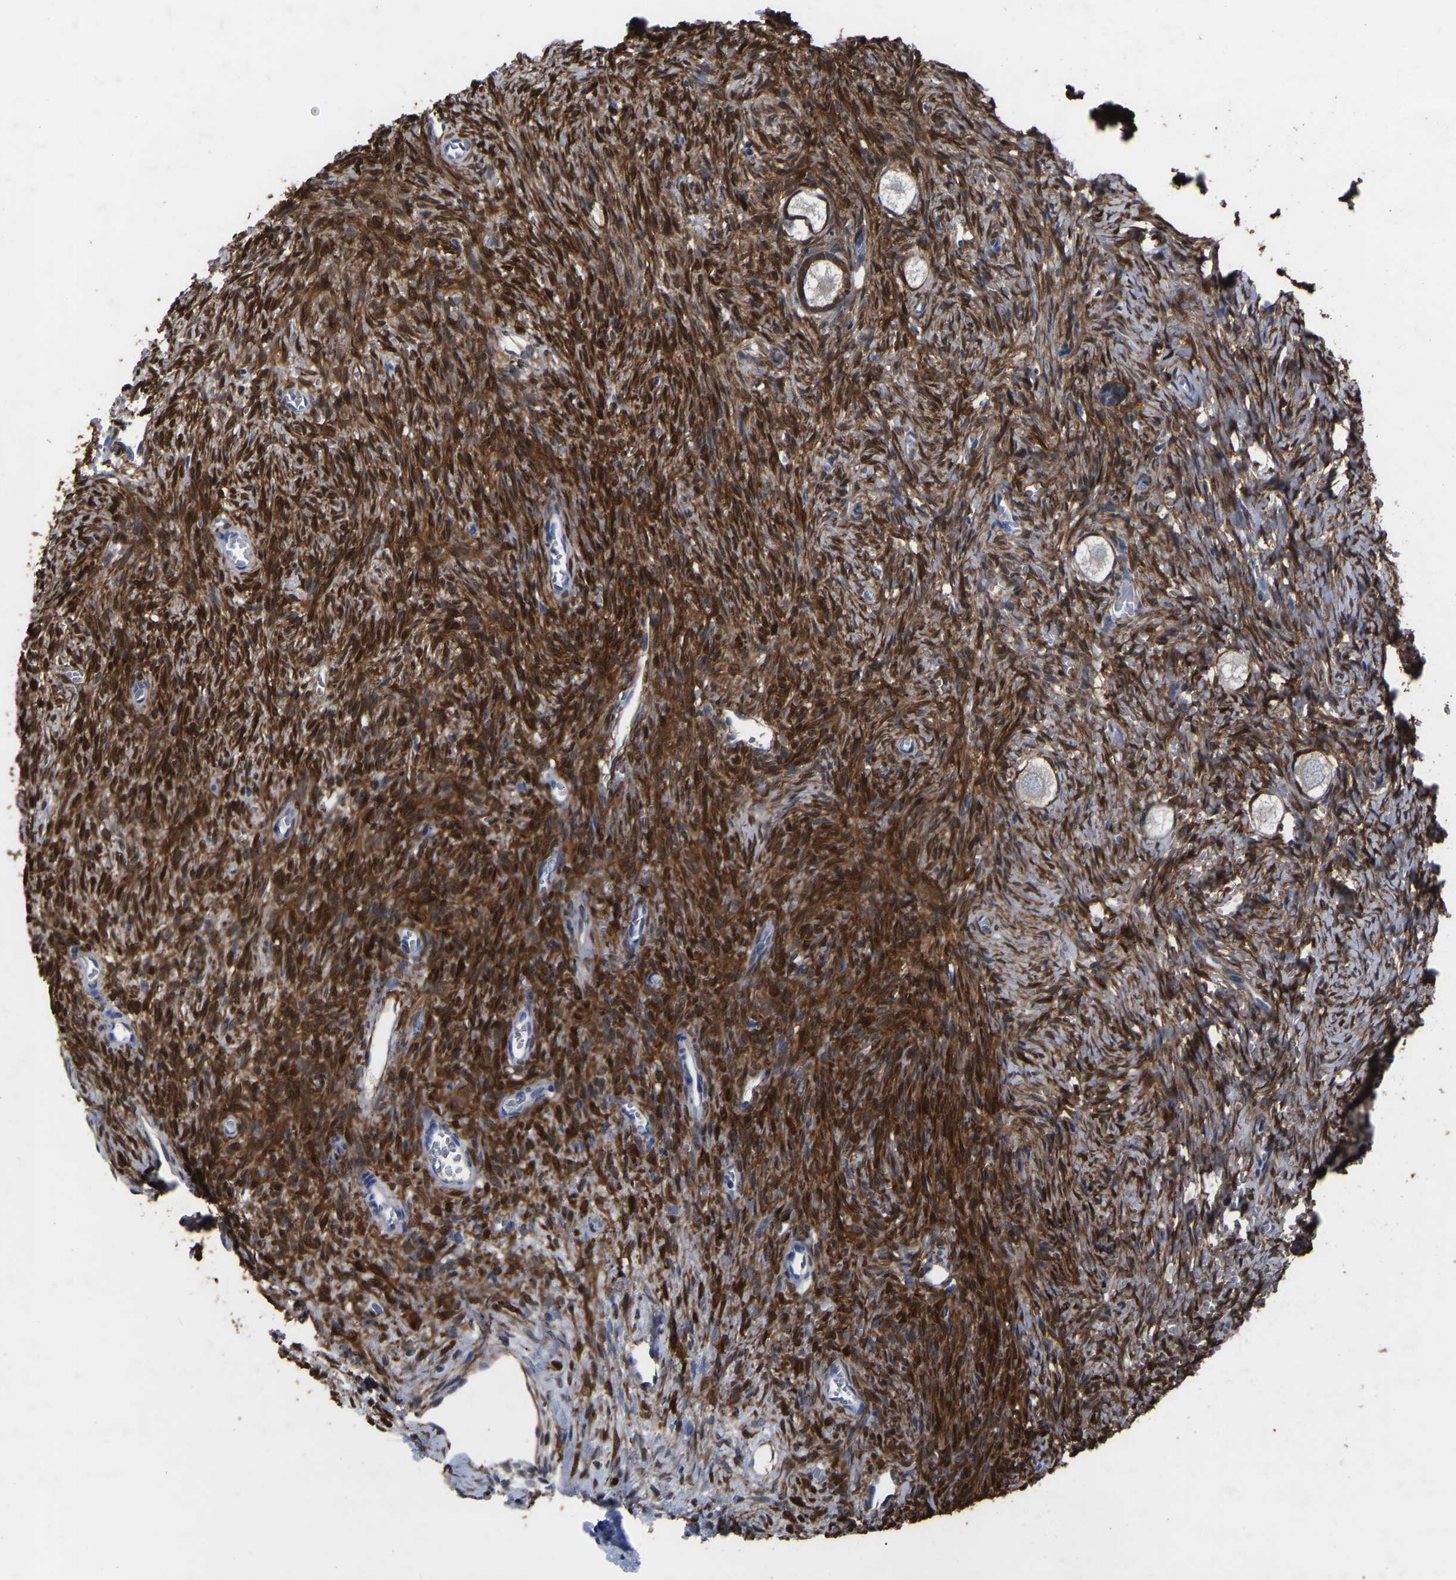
{"staining": {"intensity": "moderate", "quantity": ">75%", "location": "cytoplasmic/membranous"}, "tissue": "ovary", "cell_type": "Follicle cells", "image_type": "normal", "snomed": [{"axis": "morphology", "description": "Normal tissue, NOS"}, {"axis": "topography", "description": "Ovary"}], "caption": "IHC (DAB (3,3'-diaminobenzidine)) staining of normal human ovary demonstrates moderate cytoplasmic/membranous protein positivity in approximately >75% of follicle cells. The staining was performed using DAB, with brown indicating positive protein expression. Nuclei are stained blue with hematoxylin.", "gene": "RBP1", "patient": {"sex": "female", "age": 27}}